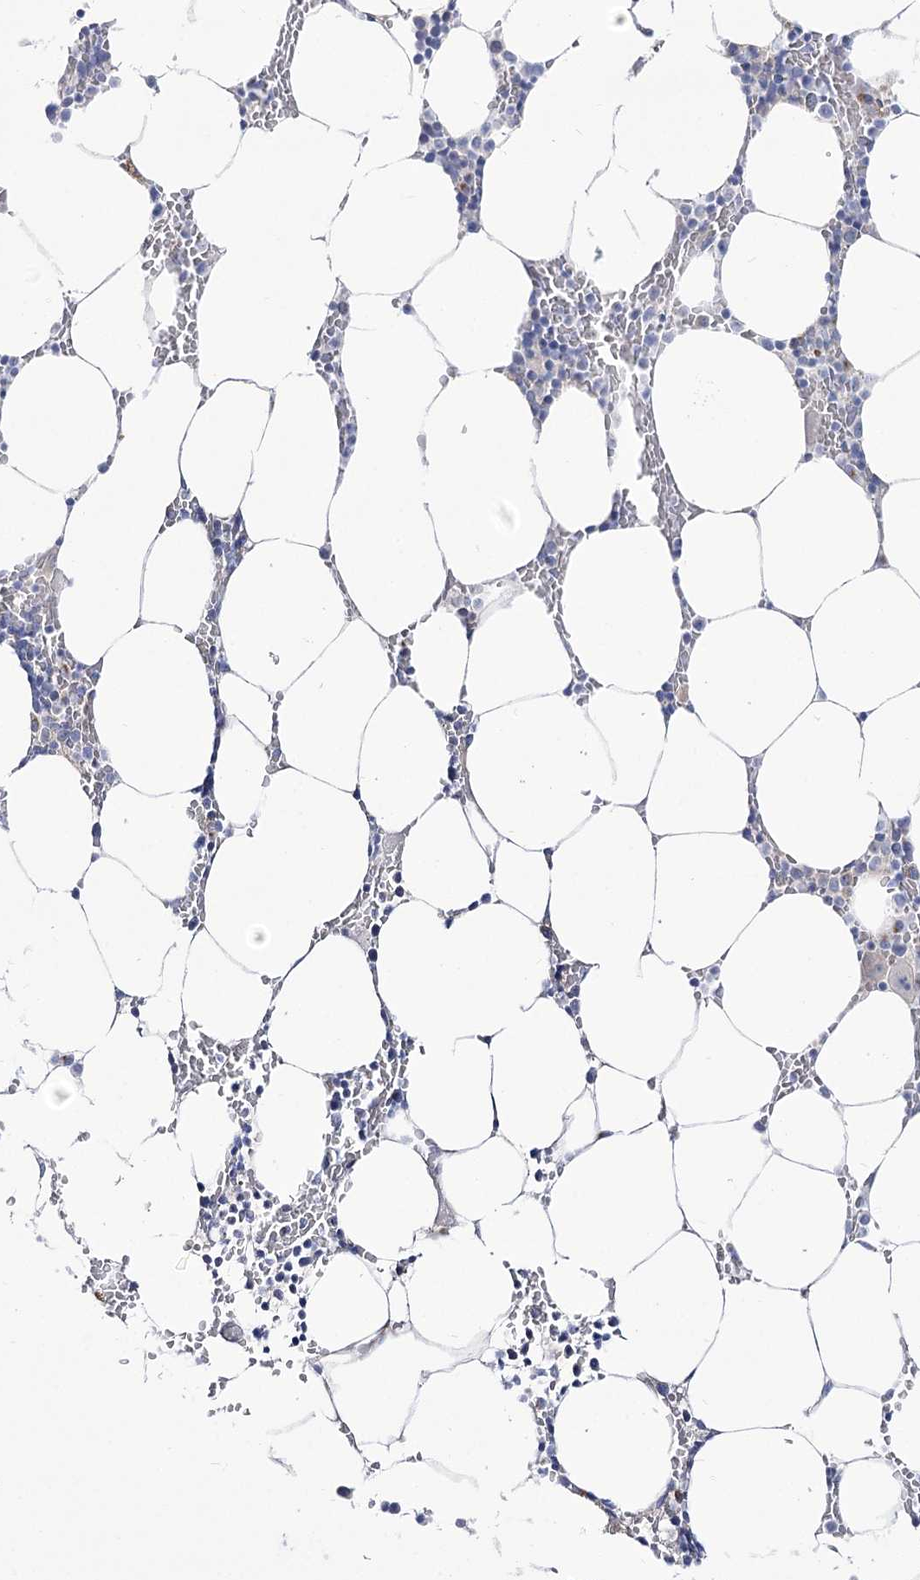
{"staining": {"intensity": "negative", "quantity": "none", "location": "none"}, "tissue": "bone marrow", "cell_type": "Hematopoietic cells", "image_type": "normal", "snomed": [{"axis": "morphology", "description": "Normal tissue, NOS"}, {"axis": "topography", "description": "Bone marrow"}], "caption": "This is a micrograph of IHC staining of normal bone marrow, which shows no expression in hematopoietic cells.", "gene": "SUOX", "patient": {"sex": "male", "age": 70}}